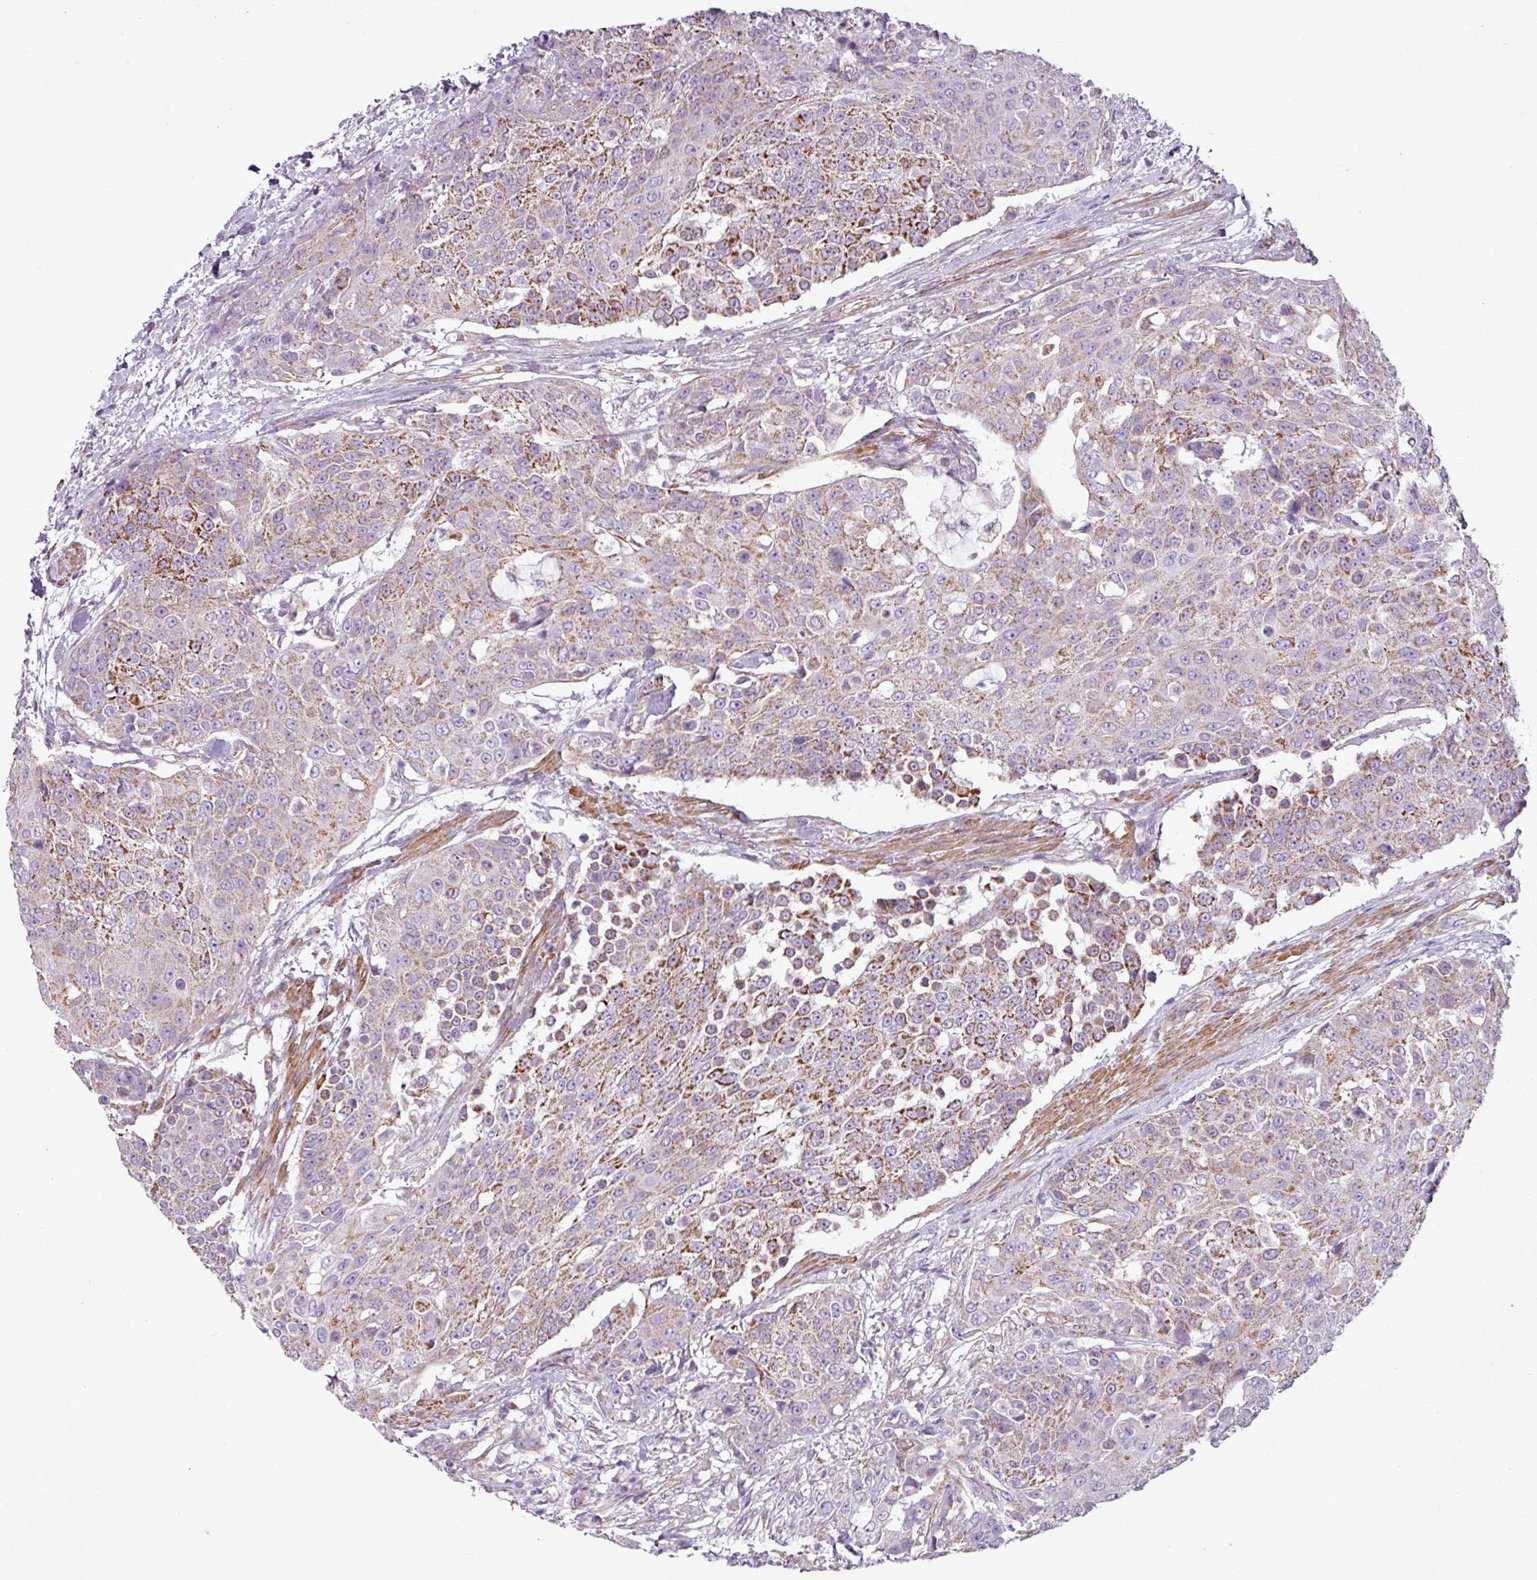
{"staining": {"intensity": "moderate", "quantity": "25%-75%", "location": "cytoplasmic/membranous"}, "tissue": "urothelial cancer", "cell_type": "Tumor cells", "image_type": "cancer", "snomed": [{"axis": "morphology", "description": "Urothelial carcinoma, High grade"}, {"axis": "topography", "description": "Urinary bladder"}], "caption": "Urothelial cancer stained for a protein reveals moderate cytoplasmic/membranous positivity in tumor cells.", "gene": "BTN2A2", "patient": {"sex": "female", "age": 63}}